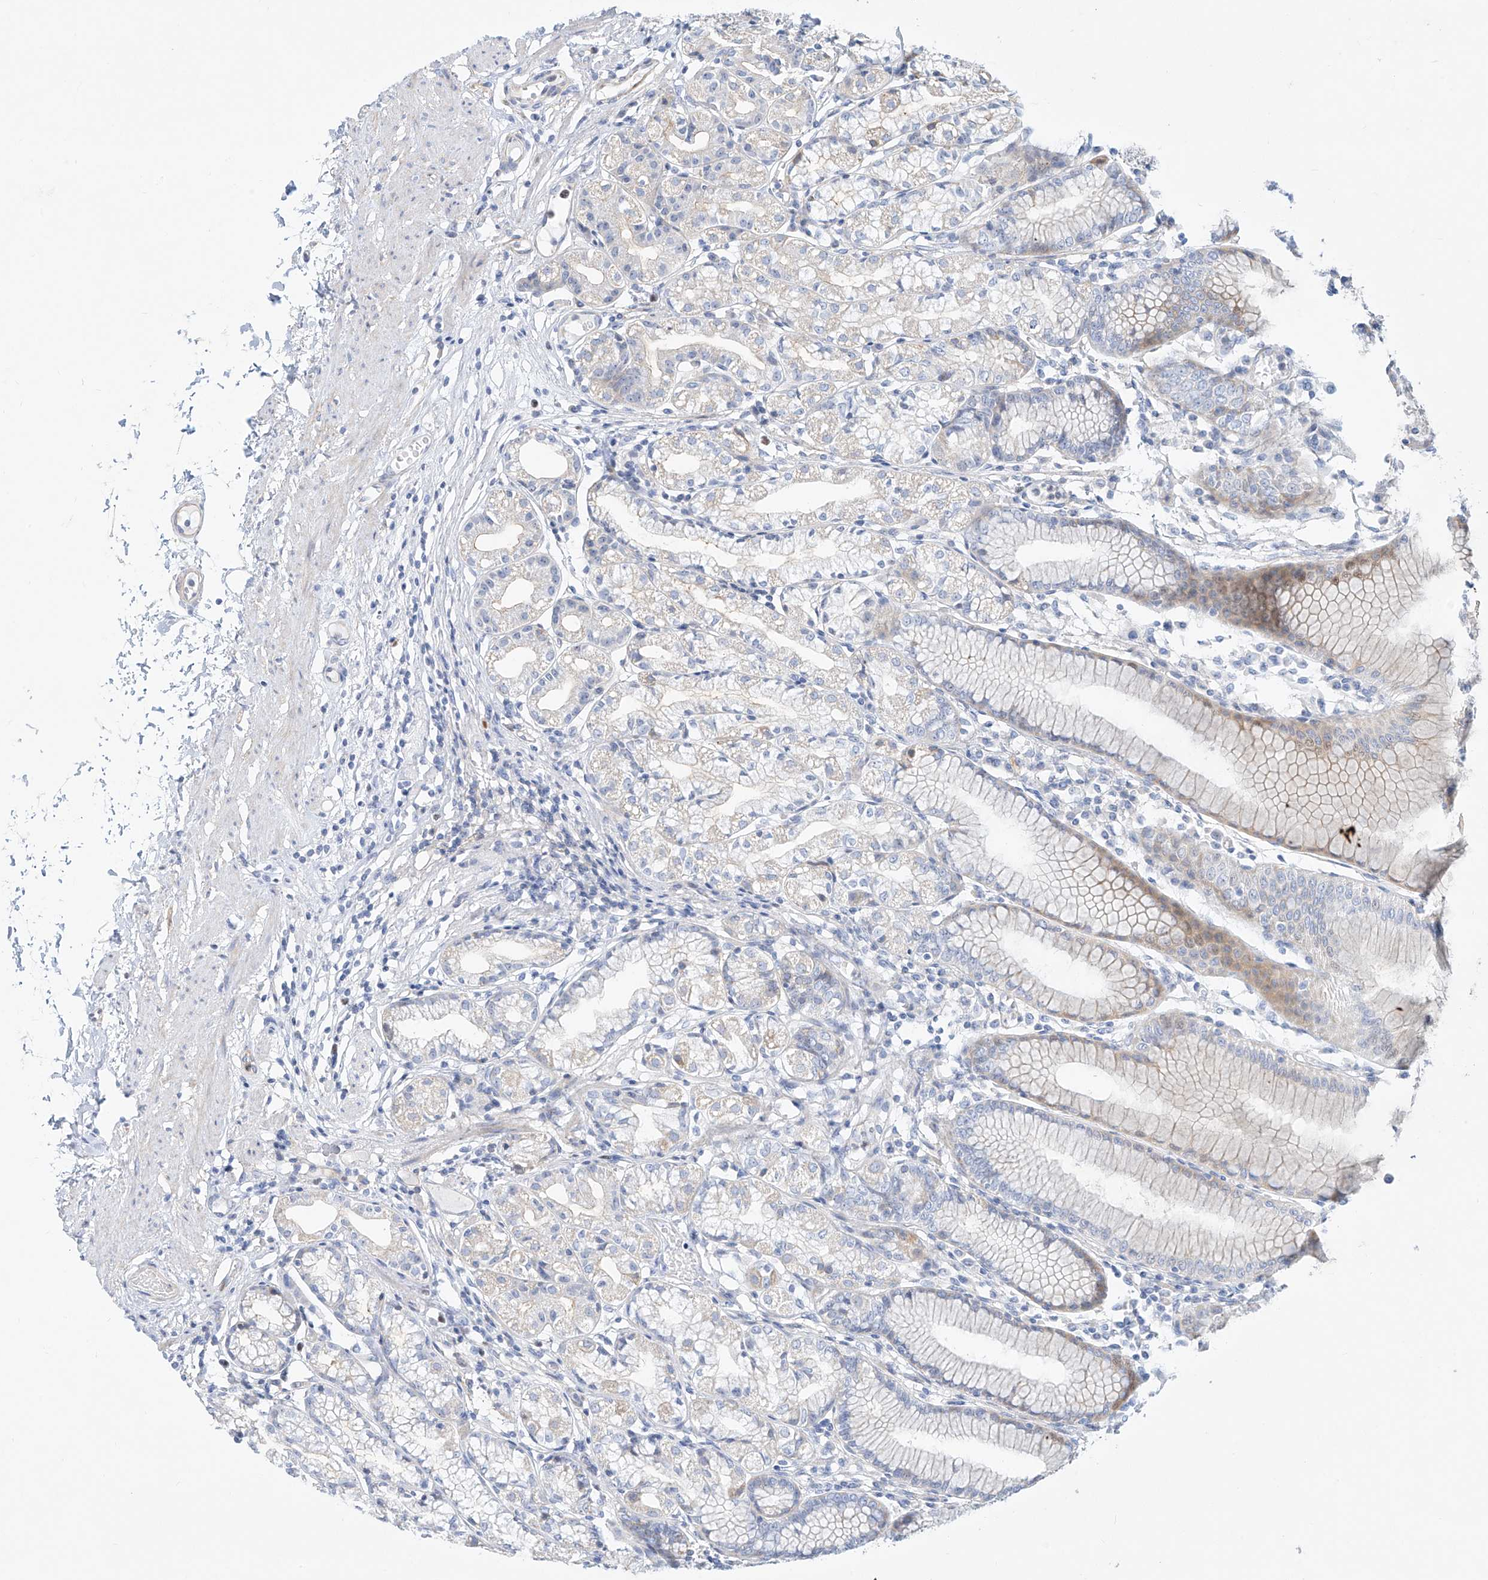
{"staining": {"intensity": "moderate", "quantity": "<25%", "location": "cytoplasmic/membranous,nuclear"}, "tissue": "stomach", "cell_type": "Glandular cells", "image_type": "normal", "snomed": [{"axis": "morphology", "description": "Normal tissue, NOS"}, {"axis": "topography", "description": "Stomach"}], "caption": "DAB immunohistochemical staining of benign stomach demonstrates moderate cytoplasmic/membranous,nuclear protein positivity in about <25% of glandular cells.", "gene": "SNU13", "patient": {"sex": "female", "age": 57}}